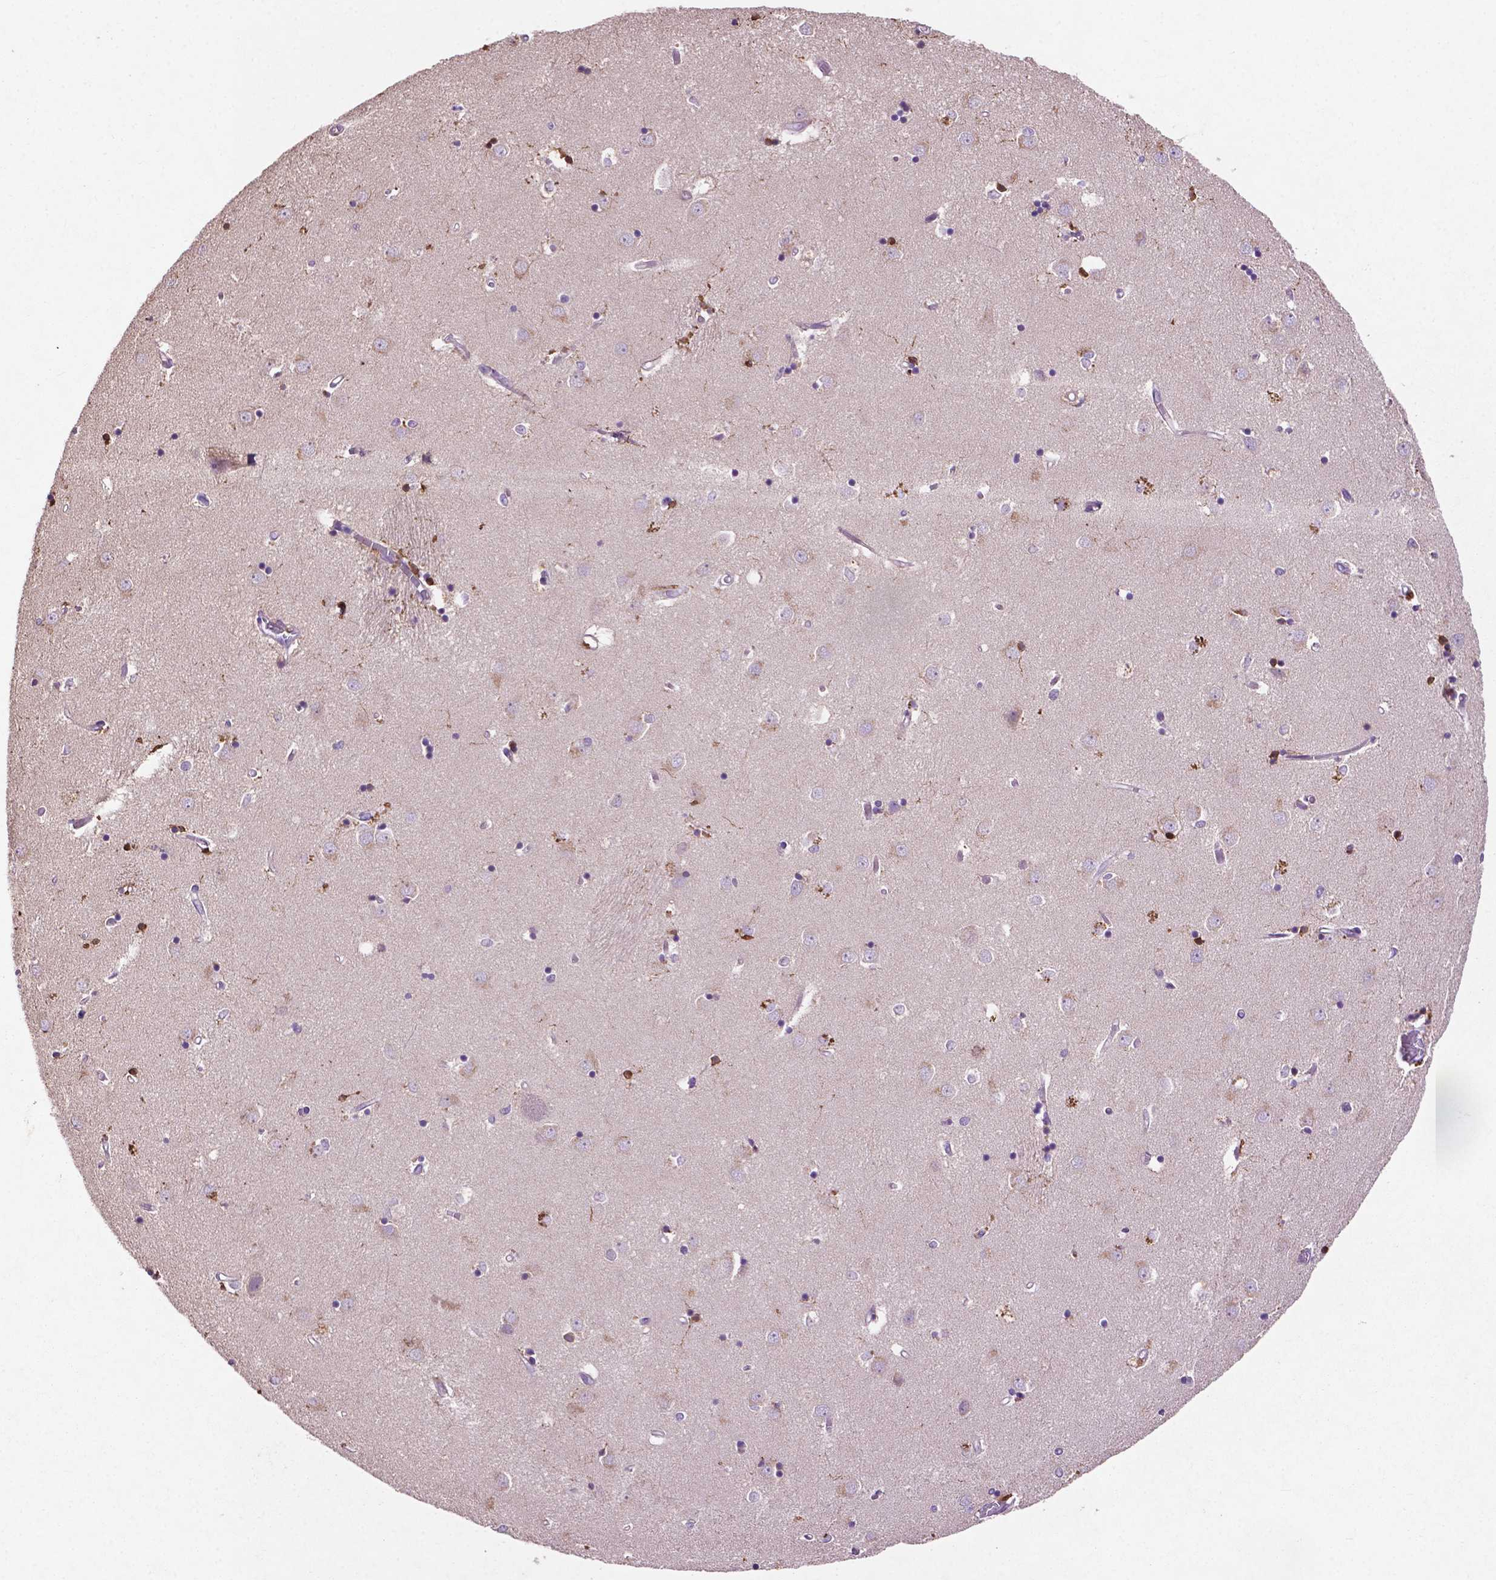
{"staining": {"intensity": "negative", "quantity": "none", "location": "none"}, "tissue": "caudate", "cell_type": "Glial cells", "image_type": "normal", "snomed": [{"axis": "morphology", "description": "Normal tissue, NOS"}, {"axis": "topography", "description": "Lateral ventricle wall"}], "caption": "Immunohistochemistry of benign caudate reveals no expression in glial cells.", "gene": "MBTPS1", "patient": {"sex": "male", "age": 54}}